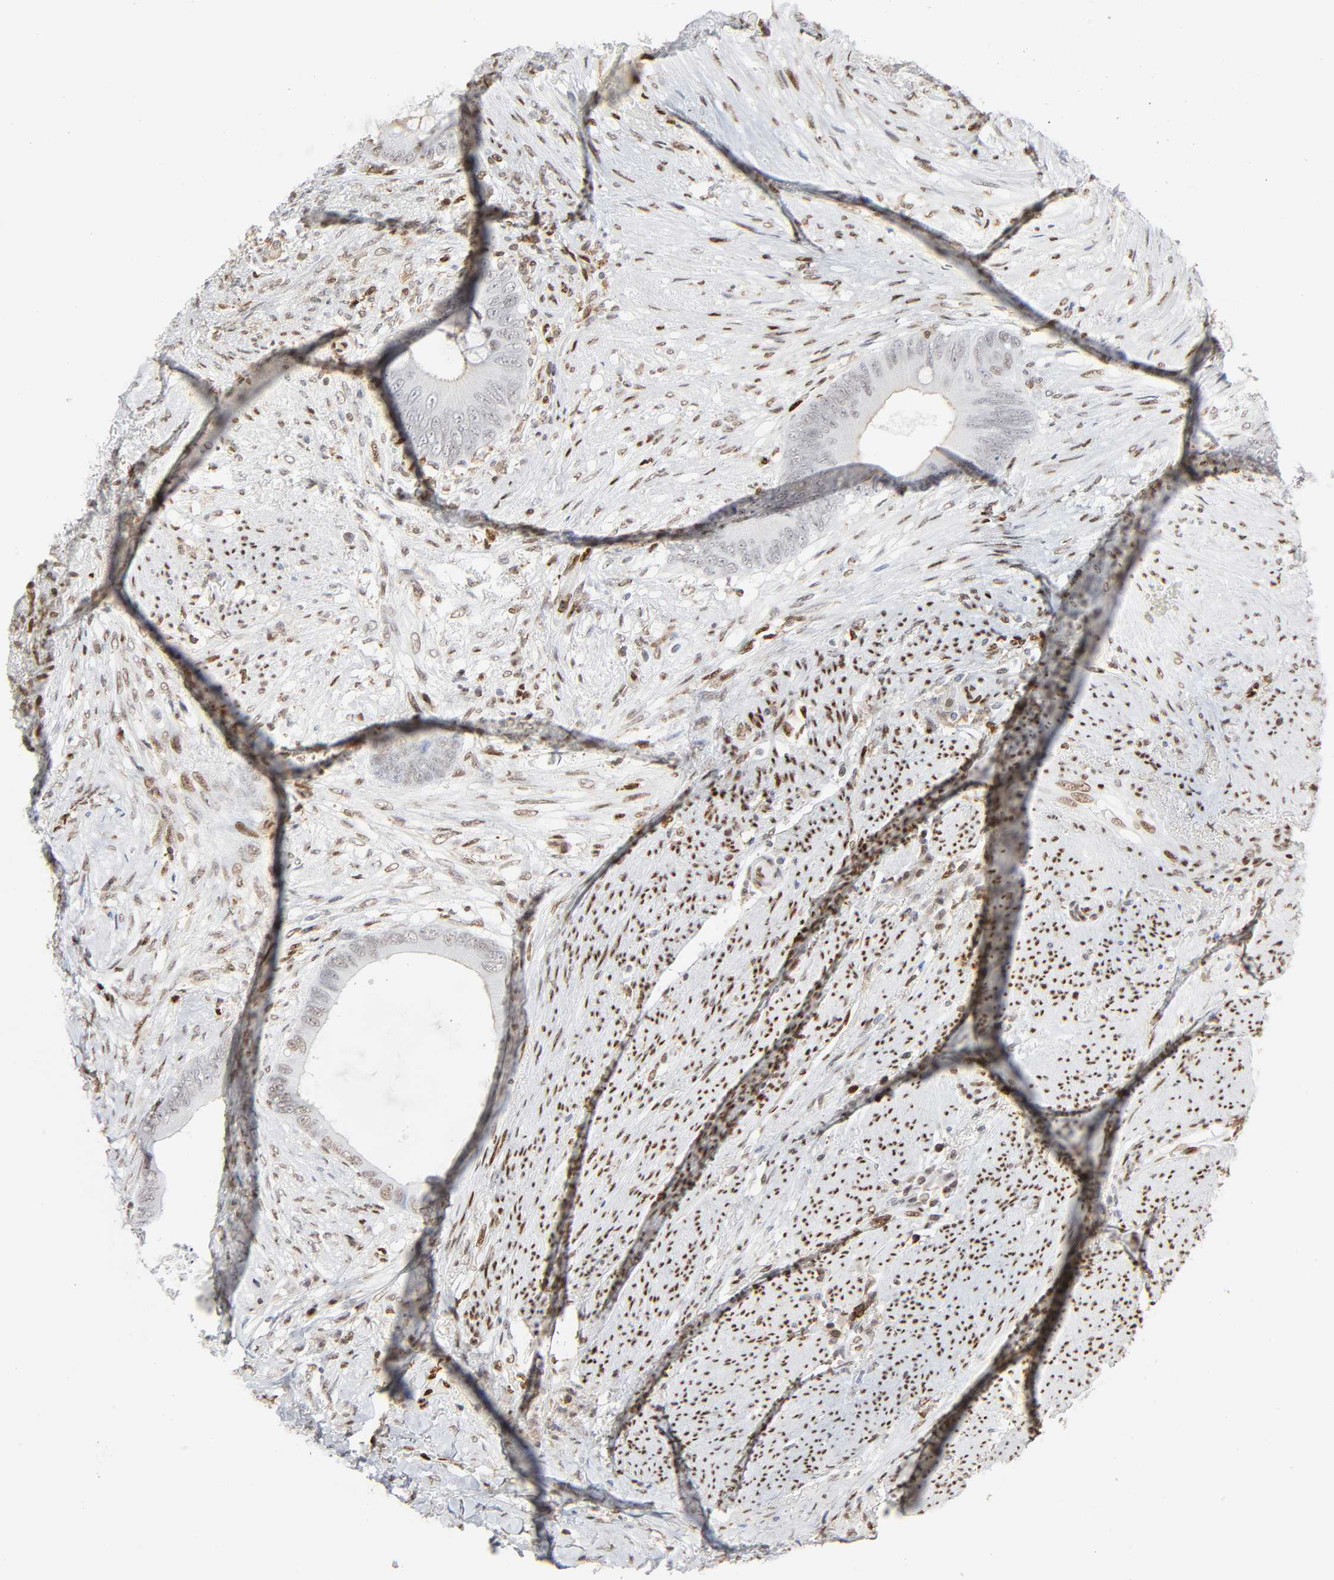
{"staining": {"intensity": "weak", "quantity": "25%-75%", "location": "nuclear"}, "tissue": "colorectal cancer", "cell_type": "Tumor cells", "image_type": "cancer", "snomed": [{"axis": "morphology", "description": "Normal tissue, NOS"}, {"axis": "morphology", "description": "Adenocarcinoma, NOS"}, {"axis": "topography", "description": "Rectum"}, {"axis": "topography", "description": "Peripheral nerve tissue"}], "caption": "Adenocarcinoma (colorectal) stained with a protein marker demonstrates weak staining in tumor cells.", "gene": "WAS", "patient": {"sex": "female", "age": 77}}